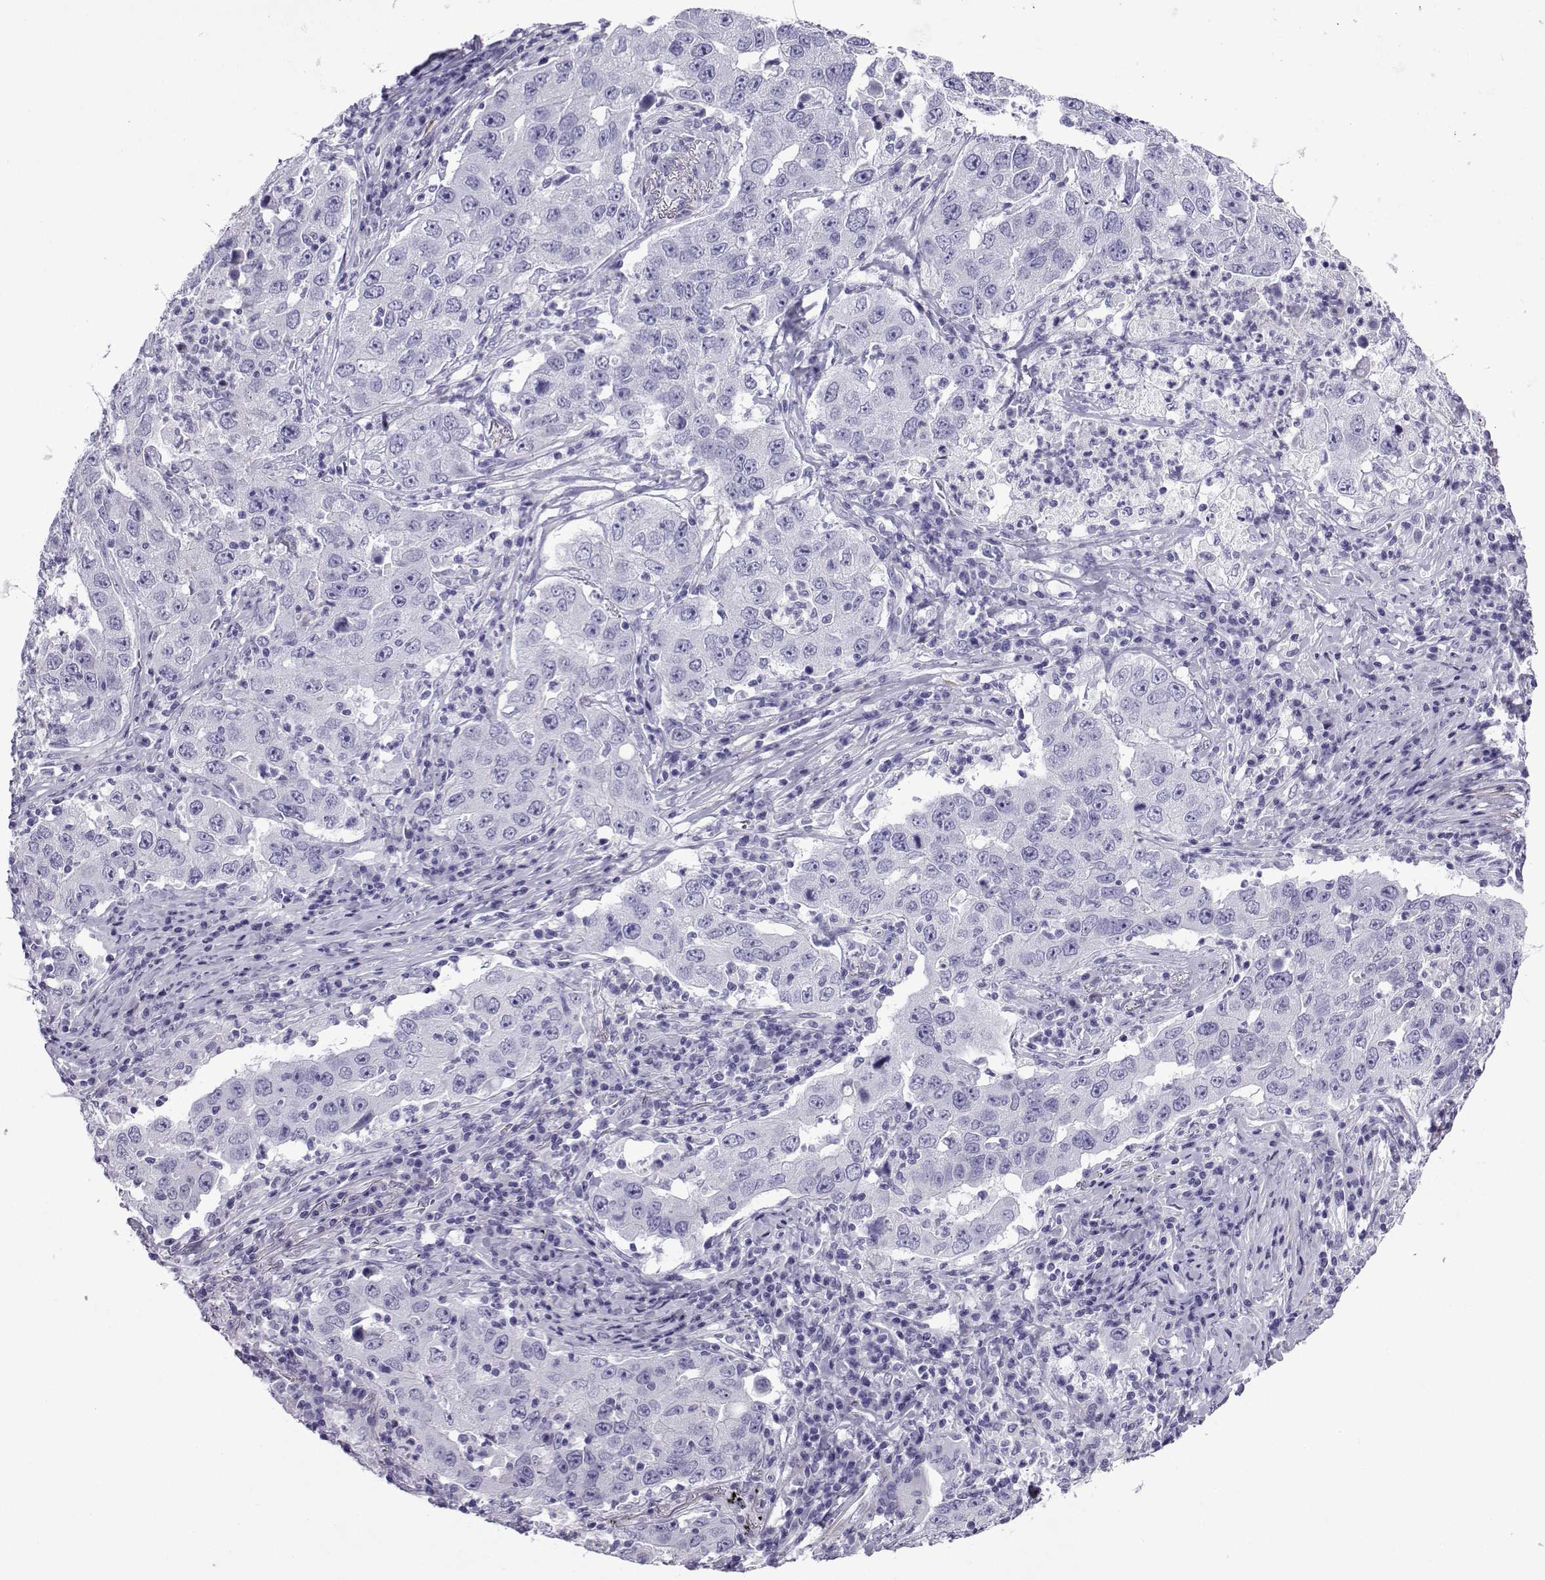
{"staining": {"intensity": "negative", "quantity": "none", "location": "none"}, "tissue": "lung cancer", "cell_type": "Tumor cells", "image_type": "cancer", "snomed": [{"axis": "morphology", "description": "Adenocarcinoma, NOS"}, {"axis": "topography", "description": "Lung"}], "caption": "This is an immunohistochemistry image of human lung adenocarcinoma. There is no positivity in tumor cells.", "gene": "KCNF1", "patient": {"sex": "male", "age": 73}}